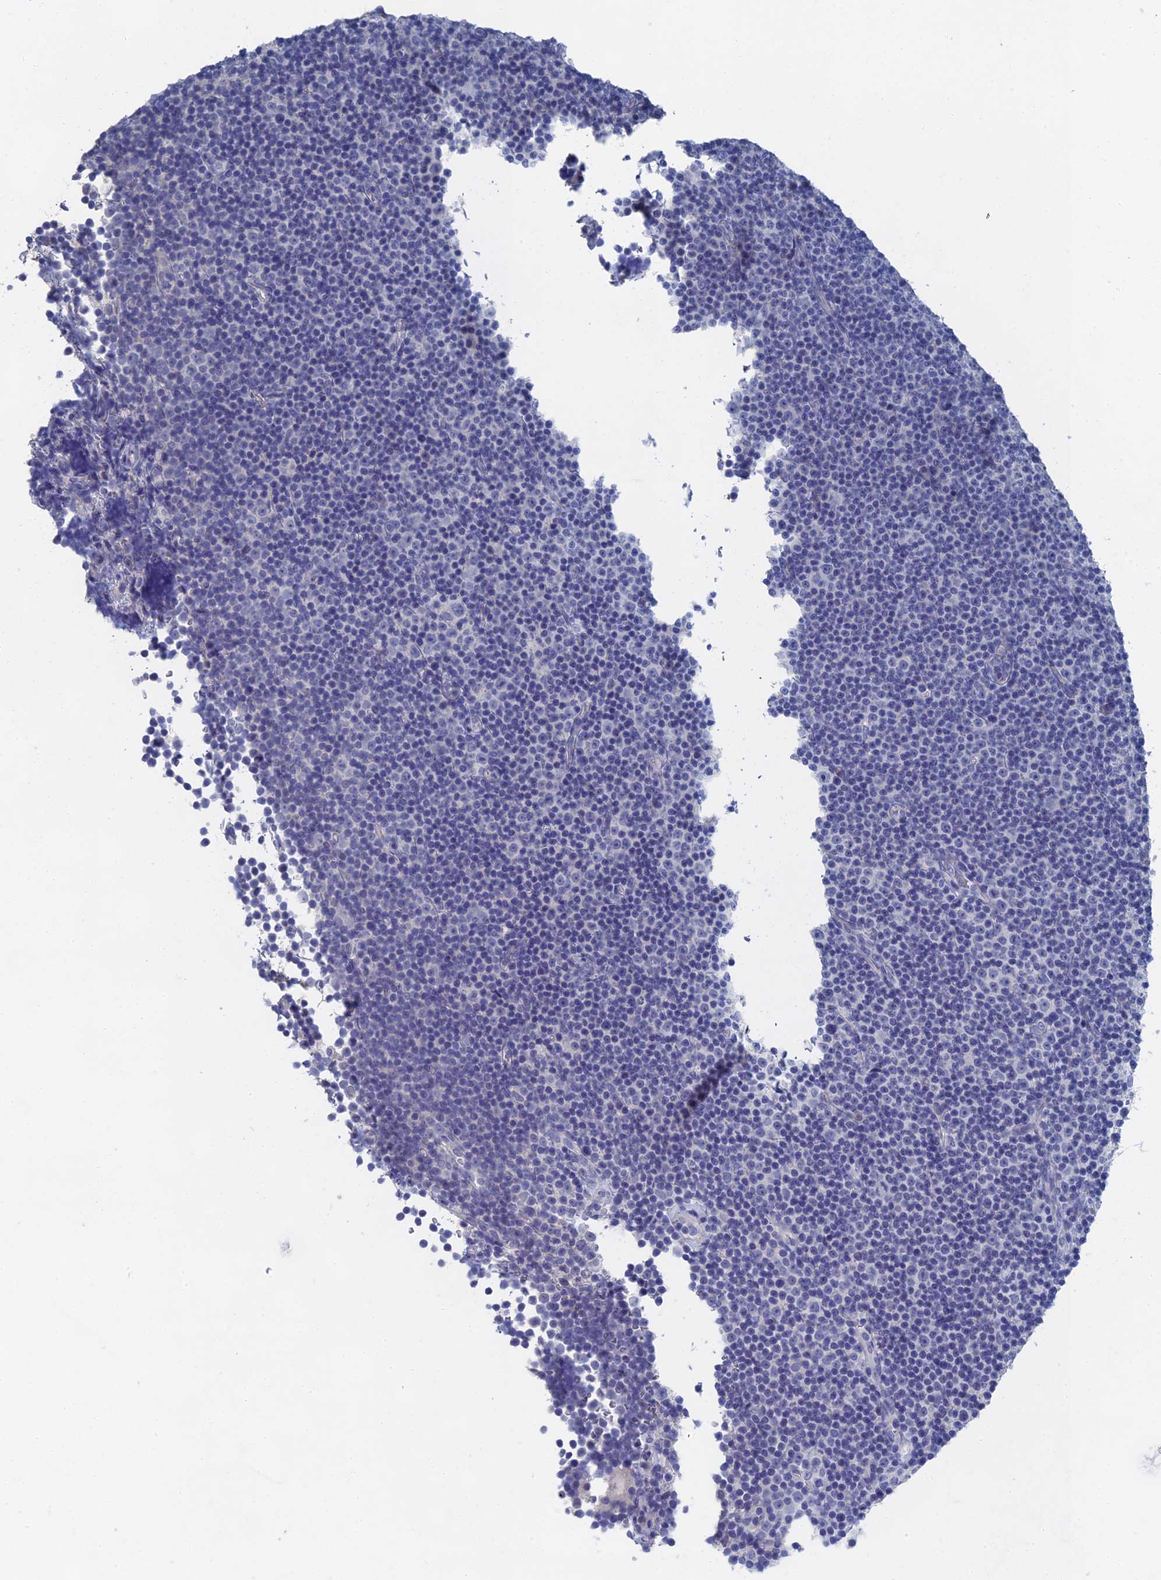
{"staining": {"intensity": "negative", "quantity": "none", "location": "none"}, "tissue": "lymphoma", "cell_type": "Tumor cells", "image_type": "cancer", "snomed": [{"axis": "morphology", "description": "Malignant lymphoma, non-Hodgkin's type, Low grade"}, {"axis": "topography", "description": "Lymph node"}], "caption": "DAB (3,3'-diaminobenzidine) immunohistochemical staining of human lymphoma reveals no significant expression in tumor cells.", "gene": "GFAP", "patient": {"sex": "female", "age": 67}}